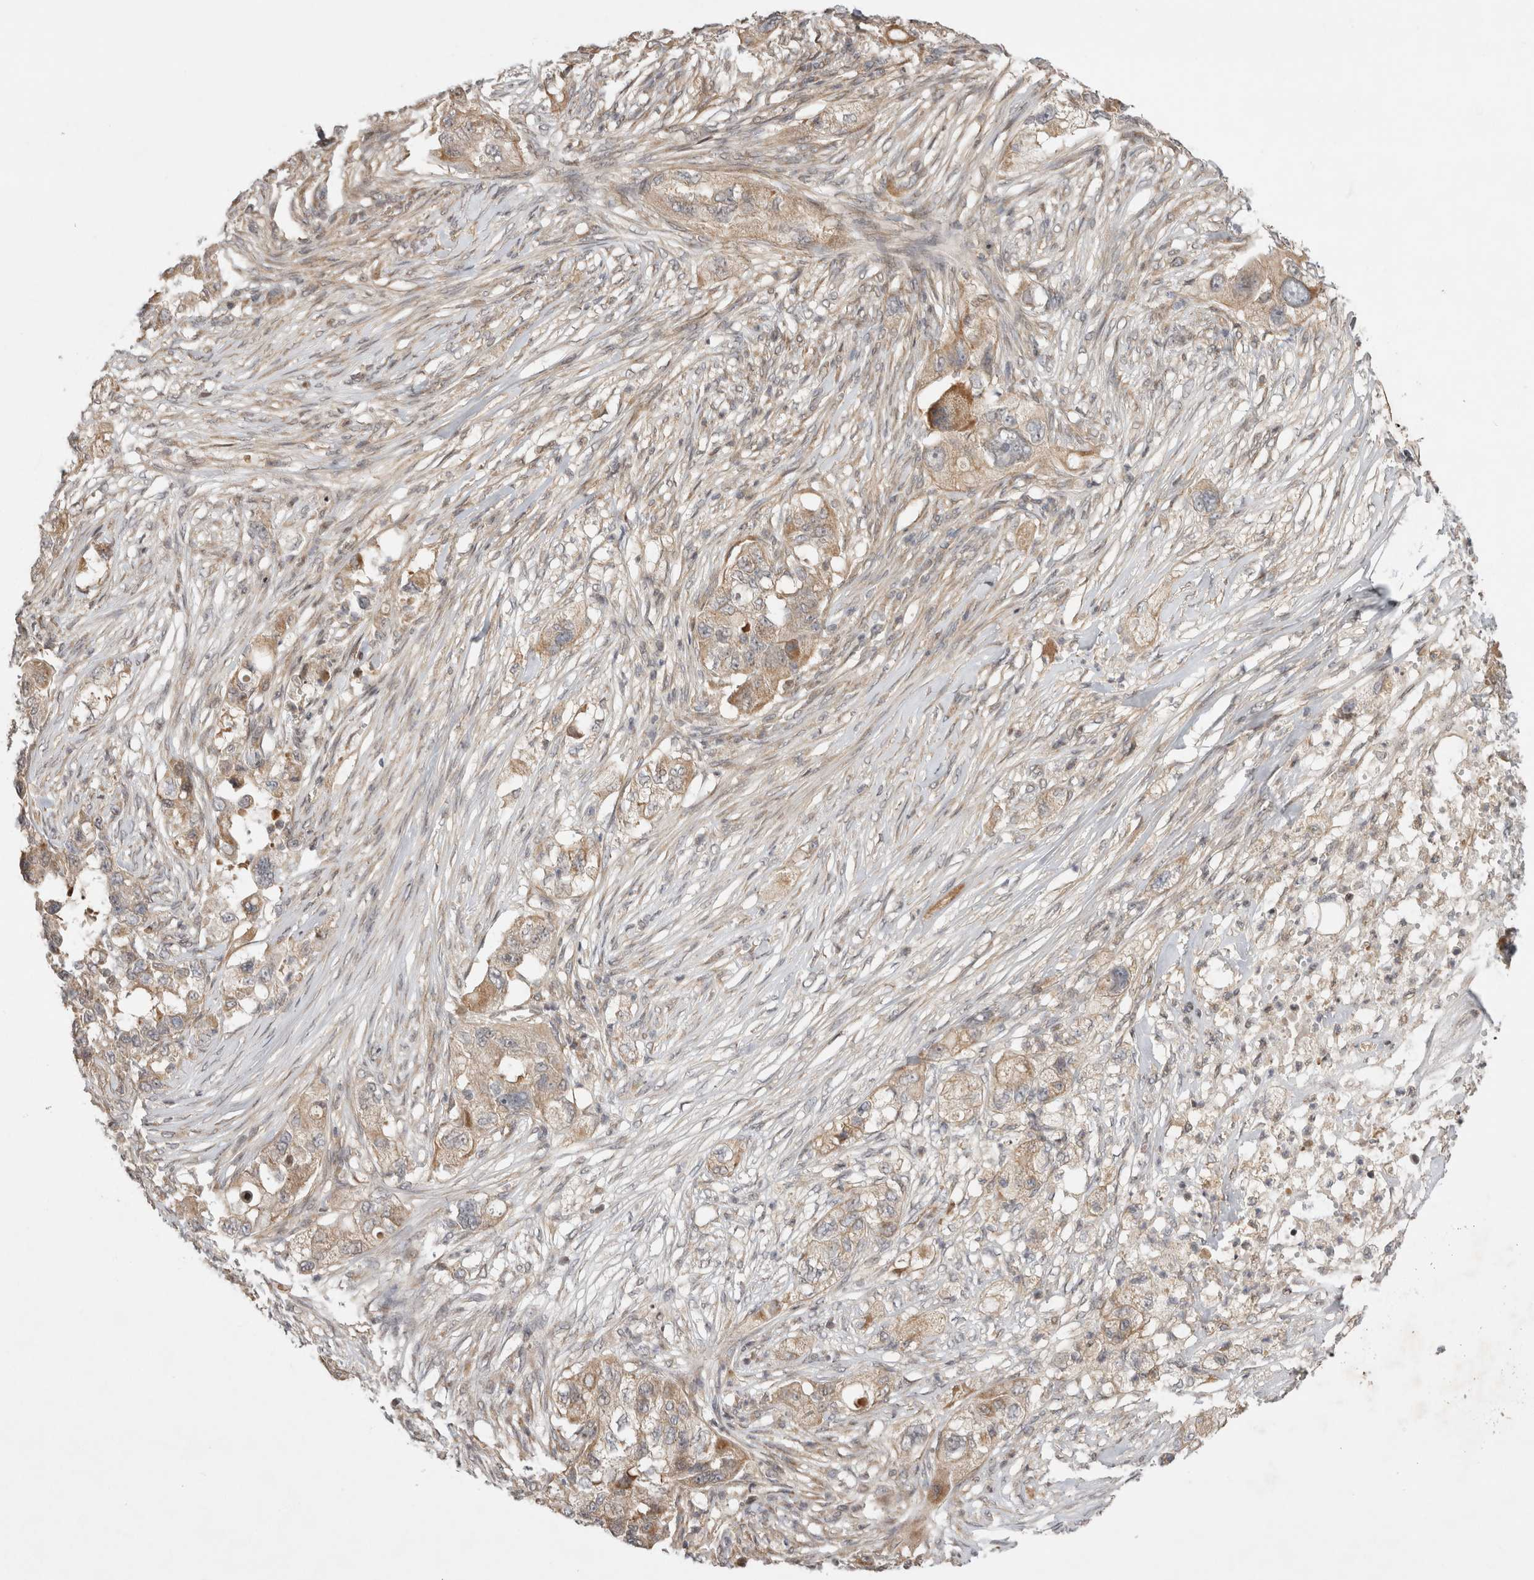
{"staining": {"intensity": "moderate", "quantity": ">75%", "location": "cytoplasmic/membranous"}, "tissue": "pancreatic cancer", "cell_type": "Tumor cells", "image_type": "cancer", "snomed": [{"axis": "morphology", "description": "Adenocarcinoma, NOS"}, {"axis": "topography", "description": "Pancreas"}], "caption": "IHC (DAB) staining of pancreatic cancer exhibits moderate cytoplasmic/membranous protein expression in approximately >75% of tumor cells. IHC stains the protein in brown and the nuclei are stained blue.", "gene": "EIF2AK1", "patient": {"sex": "female", "age": 78}}